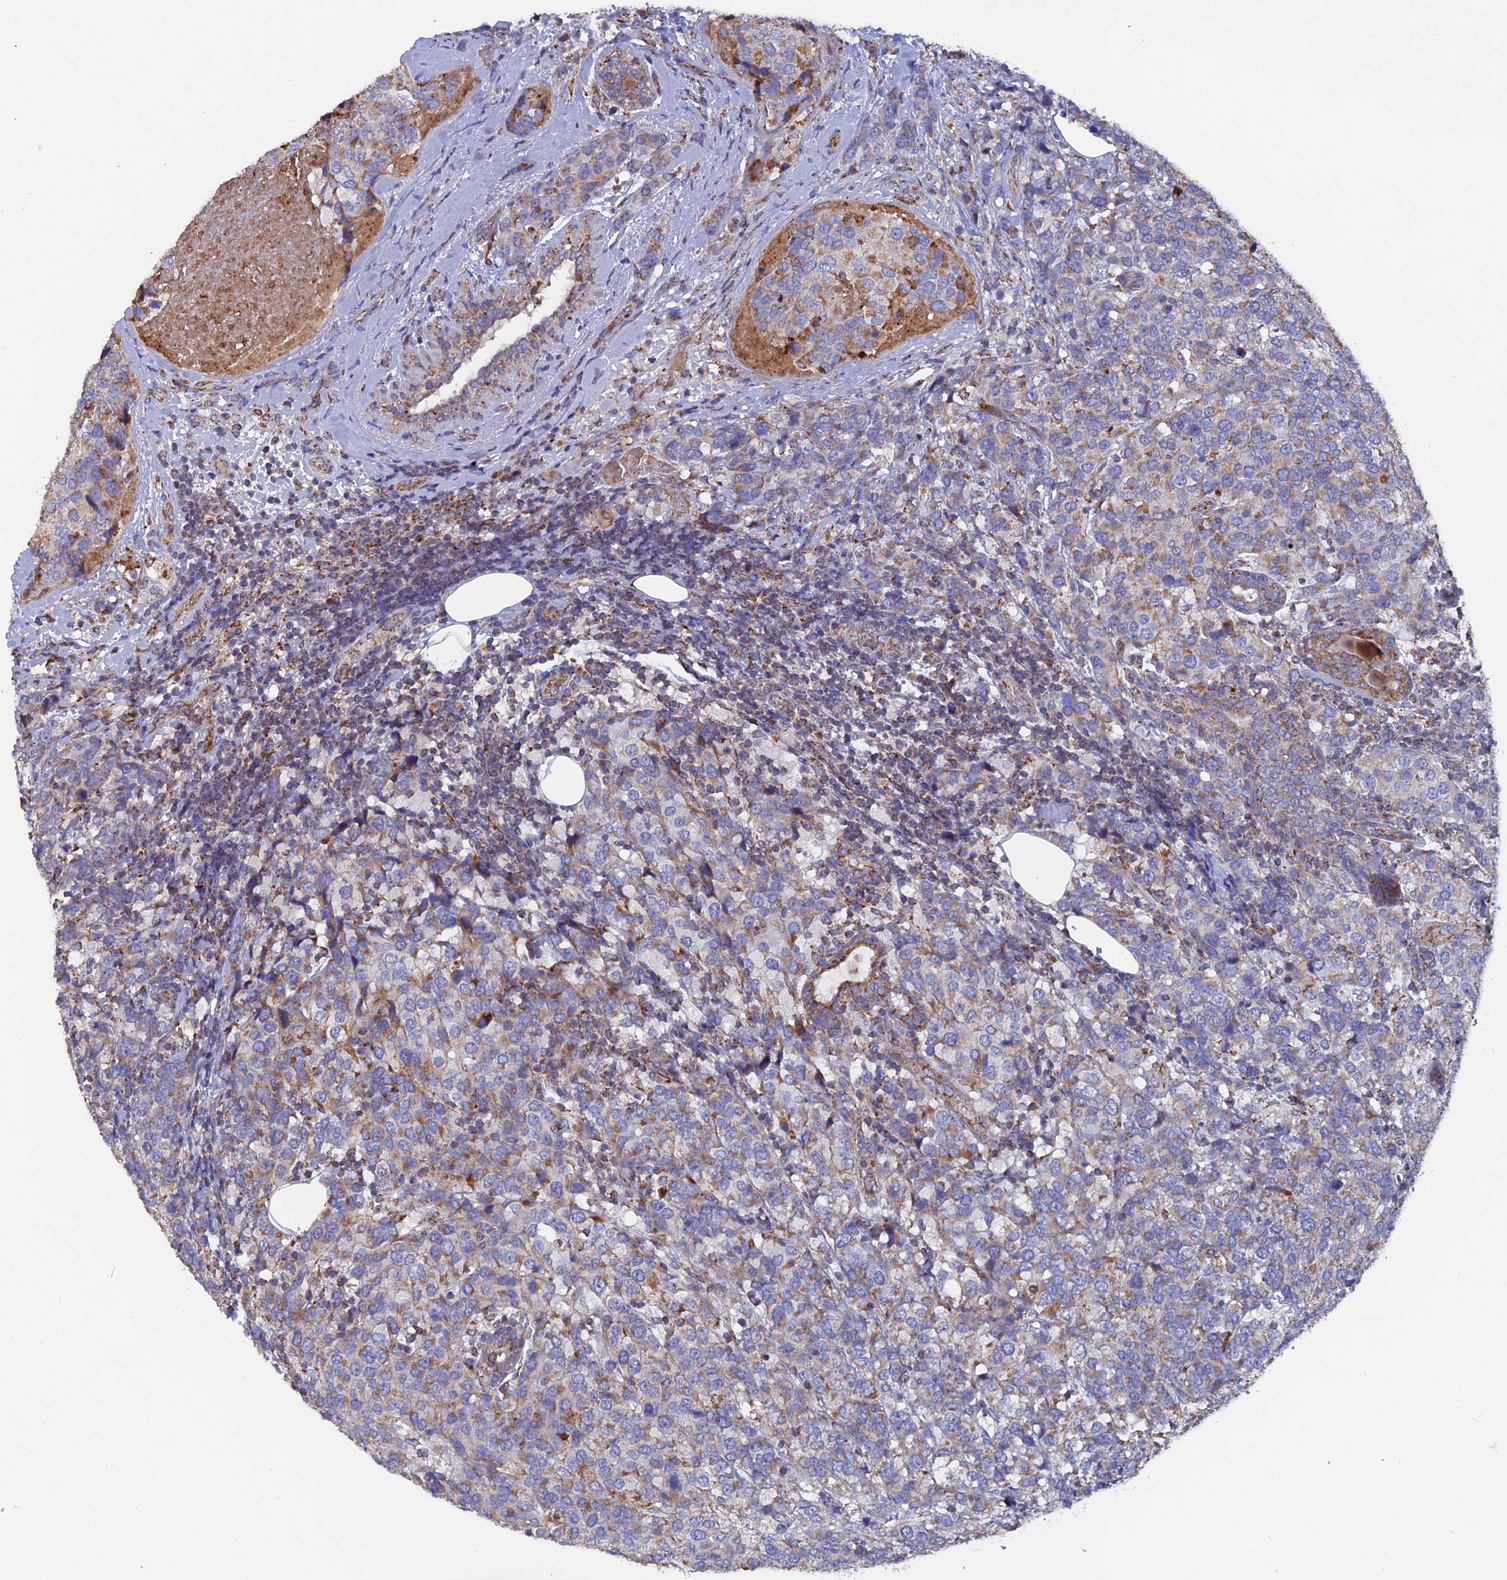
{"staining": {"intensity": "moderate", "quantity": "<25%", "location": "cytoplasmic/membranous"}, "tissue": "breast cancer", "cell_type": "Tumor cells", "image_type": "cancer", "snomed": [{"axis": "morphology", "description": "Lobular carcinoma"}, {"axis": "topography", "description": "Breast"}], "caption": "IHC photomicrograph of neoplastic tissue: human breast cancer (lobular carcinoma) stained using immunohistochemistry exhibits low levels of moderate protein expression localized specifically in the cytoplasmic/membranous of tumor cells, appearing as a cytoplasmic/membranous brown color.", "gene": "TGFA", "patient": {"sex": "female", "age": 59}}